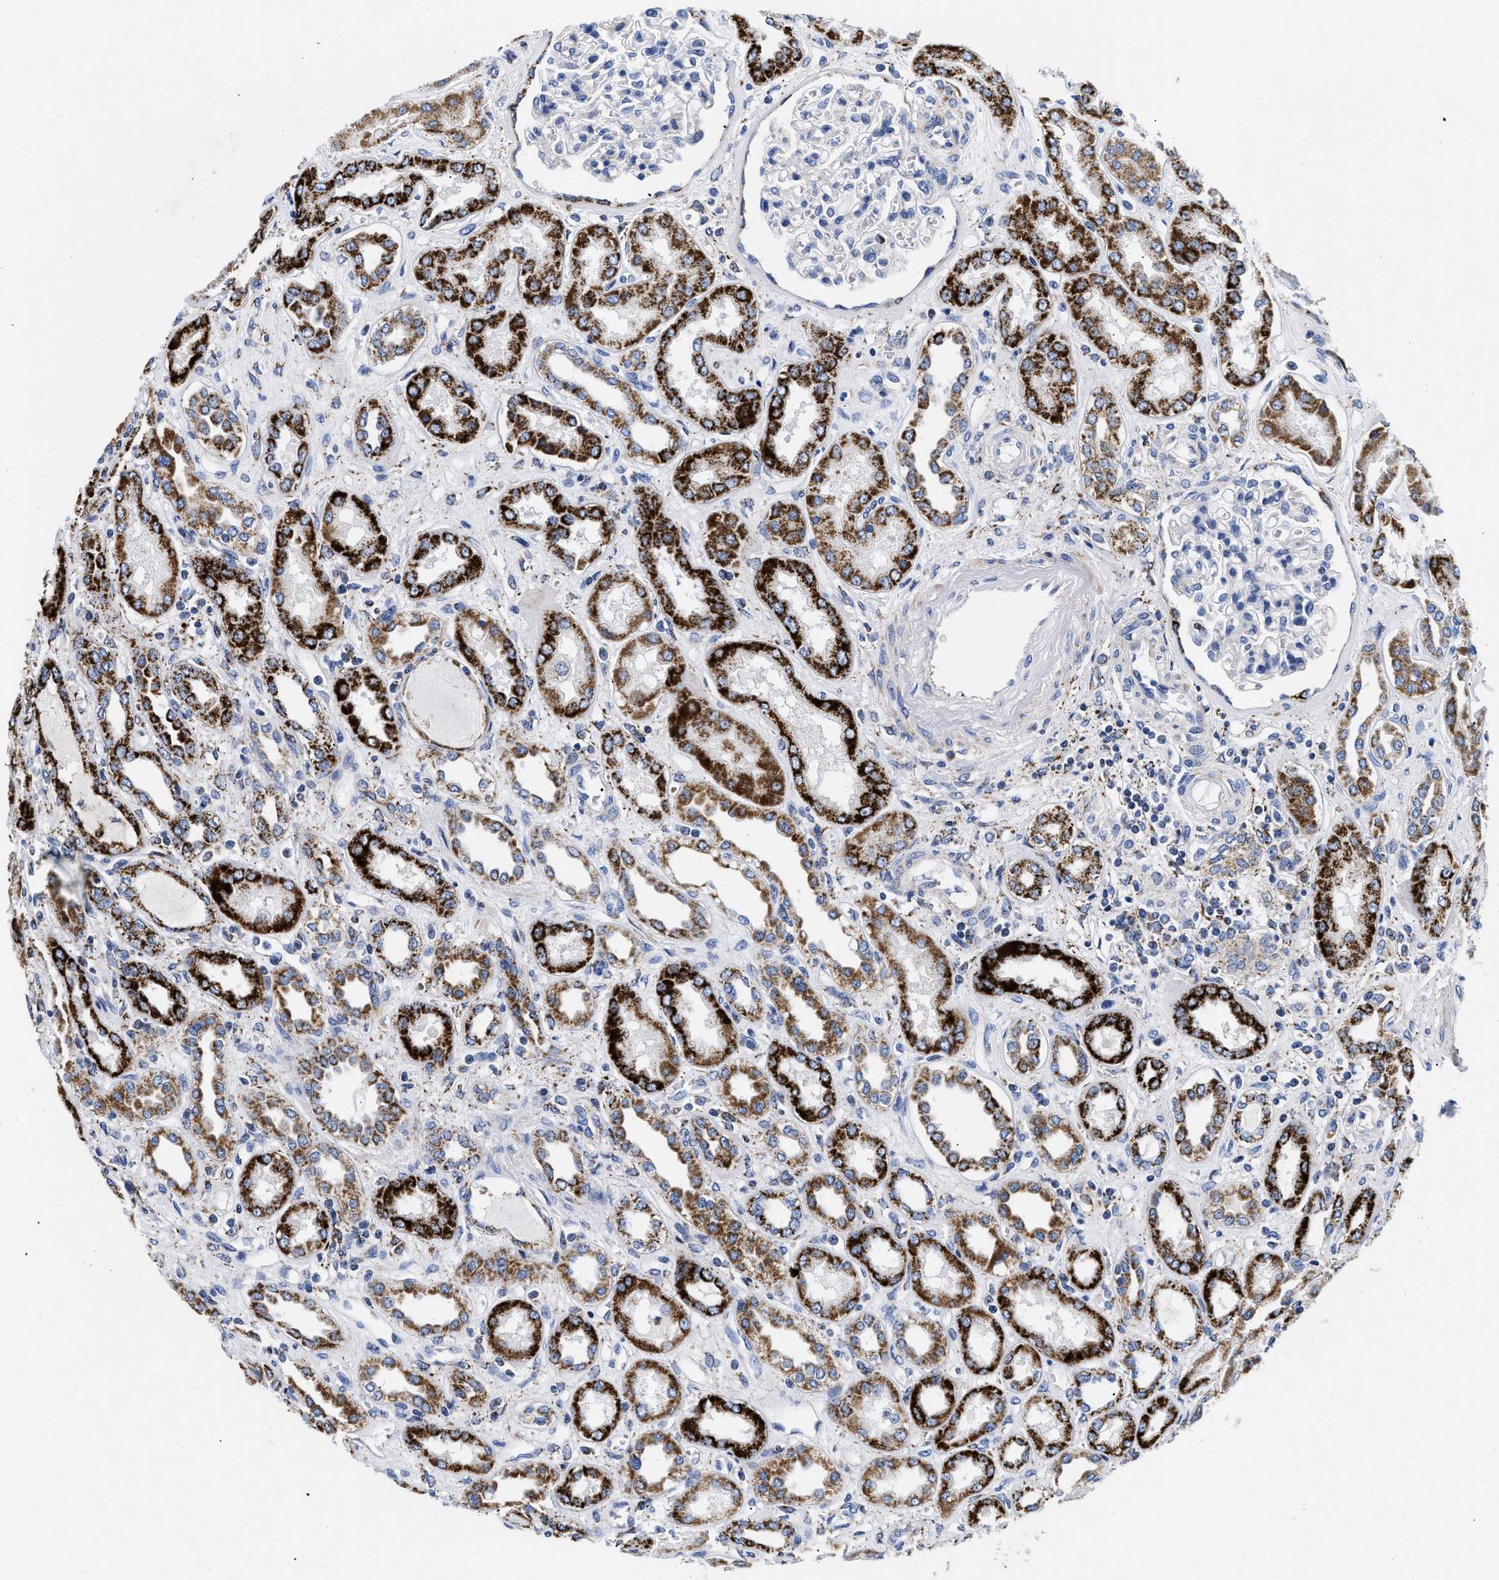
{"staining": {"intensity": "negative", "quantity": "none", "location": "none"}, "tissue": "kidney", "cell_type": "Cells in glomeruli", "image_type": "normal", "snomed": [{"axis": "morphology", "description": "Normal tissue, NOS"}, {"axis": "topography", "description": "Kidney"}], "caption": "A histopathology image of human kidney is negative for staining in cells in glomeruli. Brightfield microscopy of immunohistochemistry stained with DAB (3,3'-diaminobenzidine) (brown) and hematoxylin (blue), captured at high magnification.", "gene": "GPR149", "patient": {"sex": "male", "age": 59}}